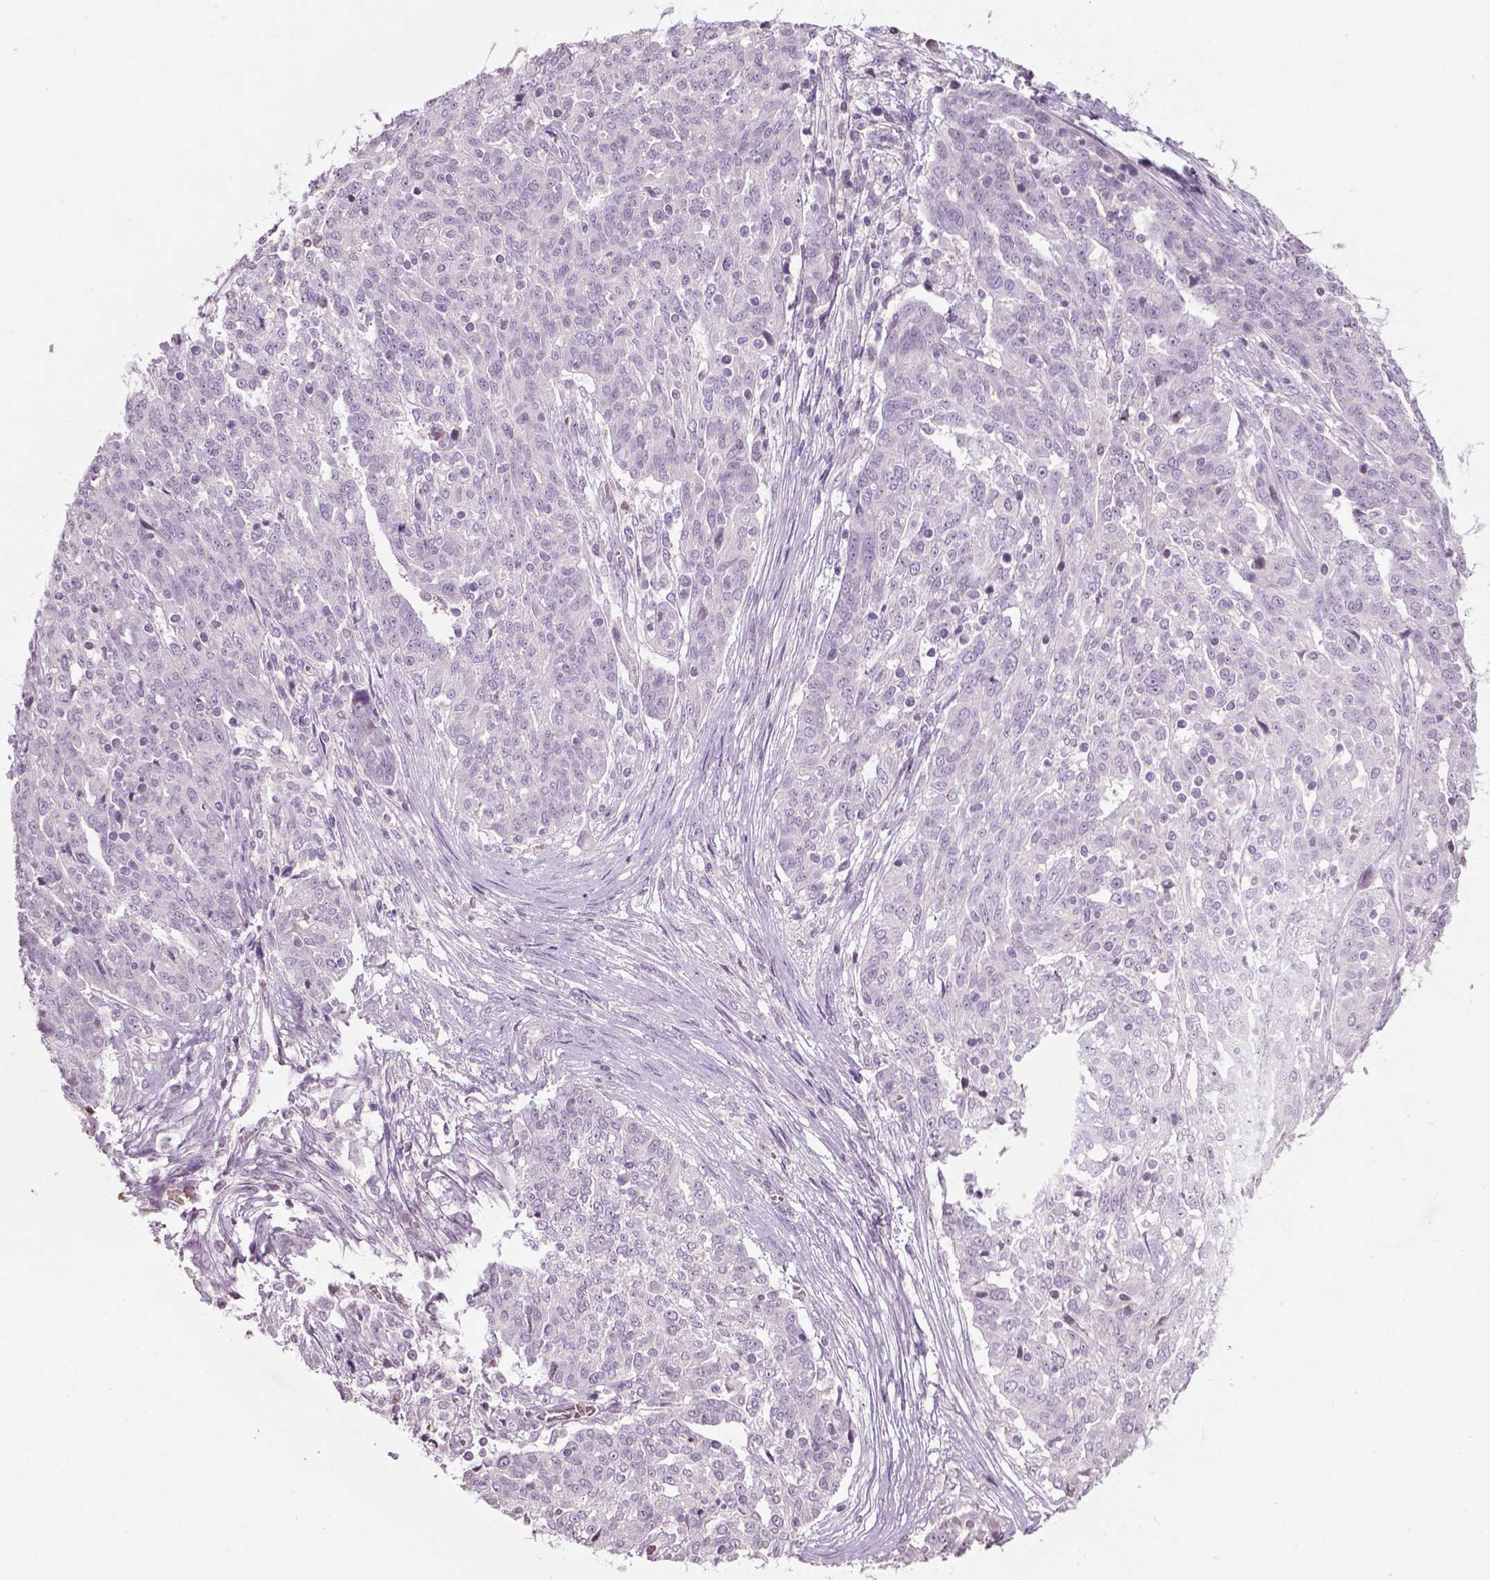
{"staining": {"intensity": "negative", "quantity": "none", "location": "none"}, "tissue": "ovarian cancer", "cell_type": "Tumor cells", "image_type": "cancer", "snomed": [{"axis": "morphology", "description": "Cystadenocarcinoma, serous, NOS"}, {"axis": "topography", "description": "Ovary"}], "caption": "This micrograph is of serous cystadenocarcinoma (ovarian) stained with immunohistochemistry (IHC) to label a protein in brown with the nuclei are counter-stained blue. There is no staining in tumor cells.", "gene": "NTNG2", "patient": {"sex": "female", "age": 67}}